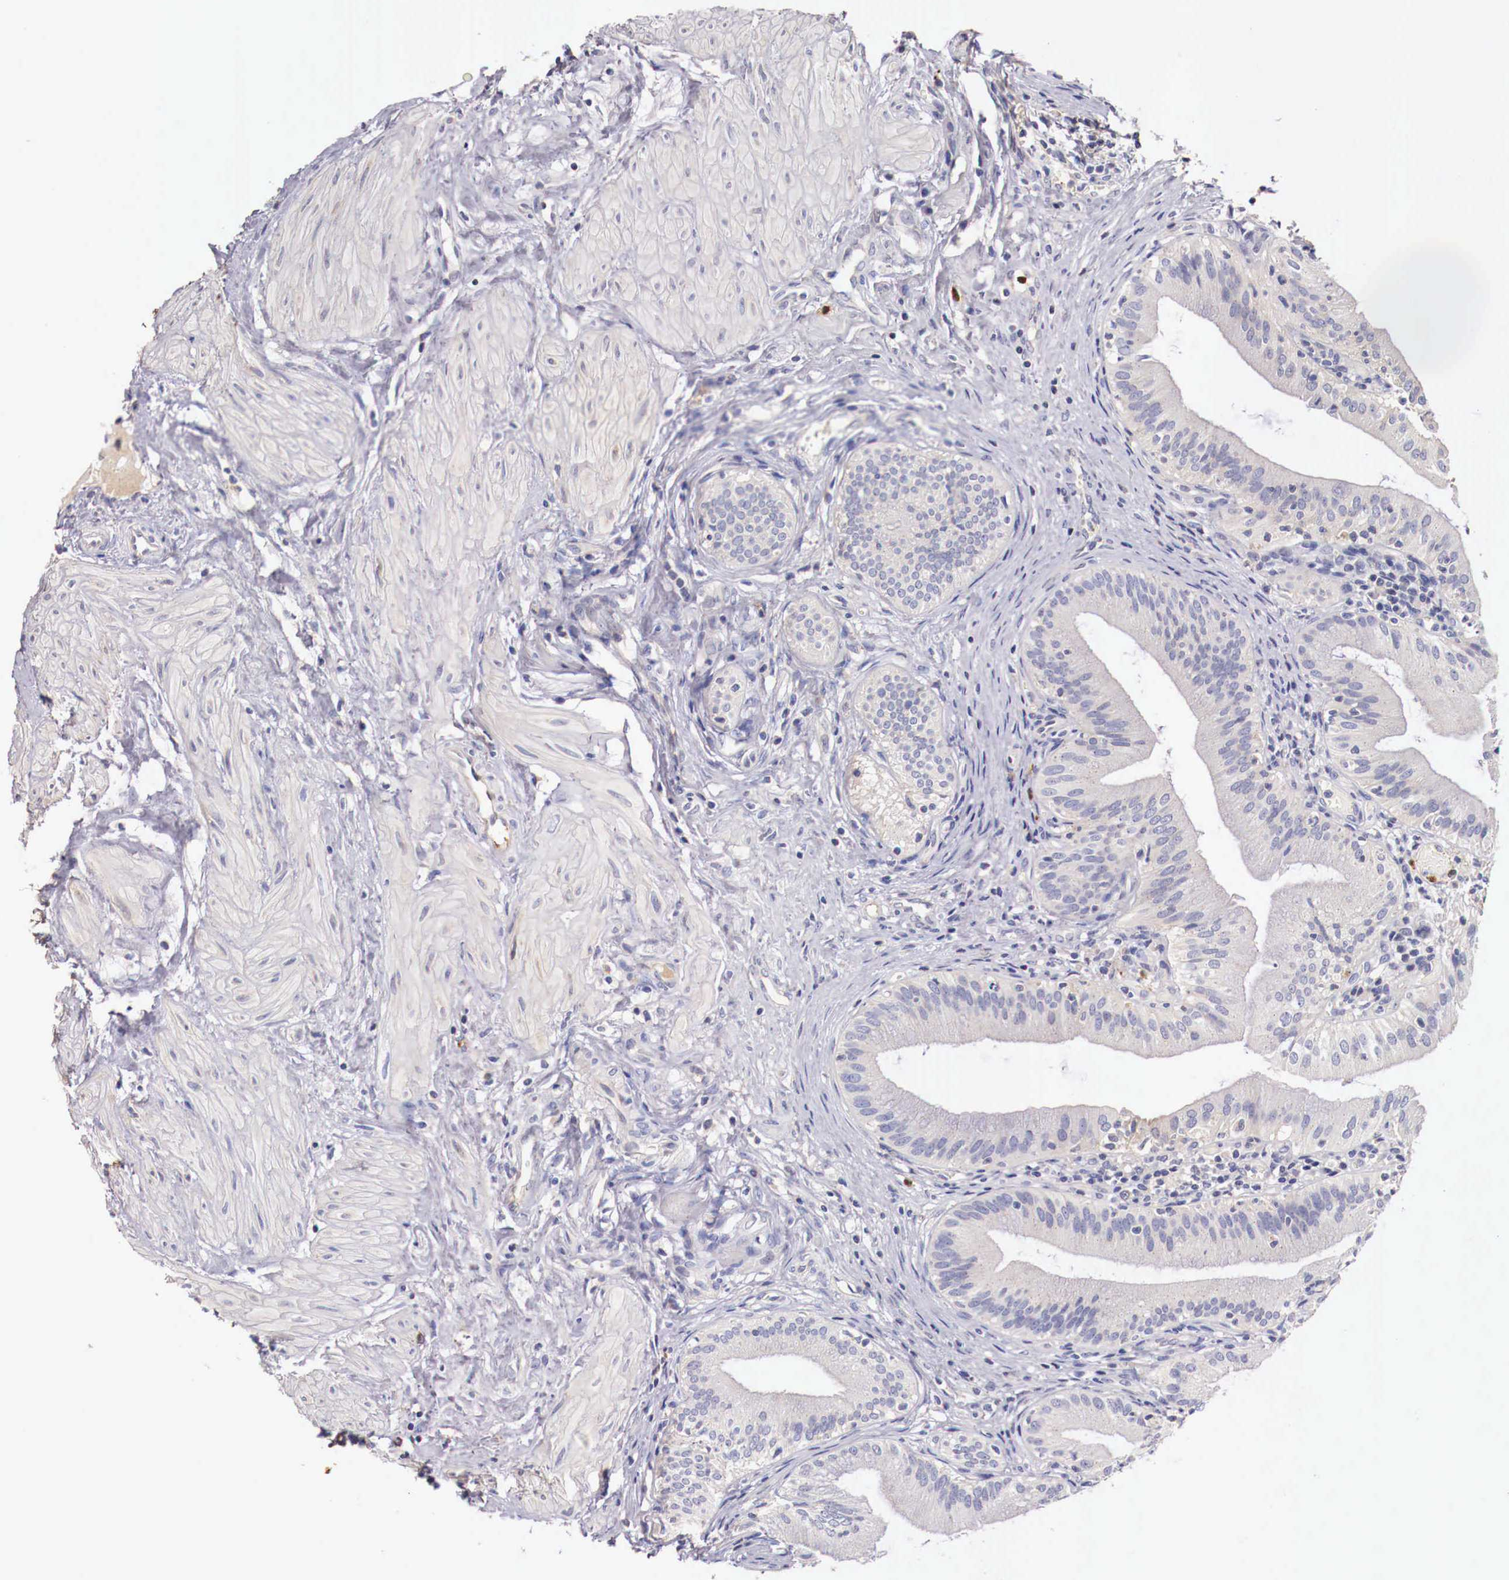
{"staining": {"intensity": "negative", "quantity": "none", "location": "none"}, "tissue": "gallbladder", "cell_type": "Glandular cells", "image_type": "normal", "snomed": [{"axis": "morphology", "description": "Normal tissue, NOS"}, {"axis": "topography", "description": "Gallbladder"}], "caption": "Micrograph shows no protein expression in glandular cells of benign gallbladder.", "gene": "PITPNA", "patient": {"sex": "male", "age": 58}}